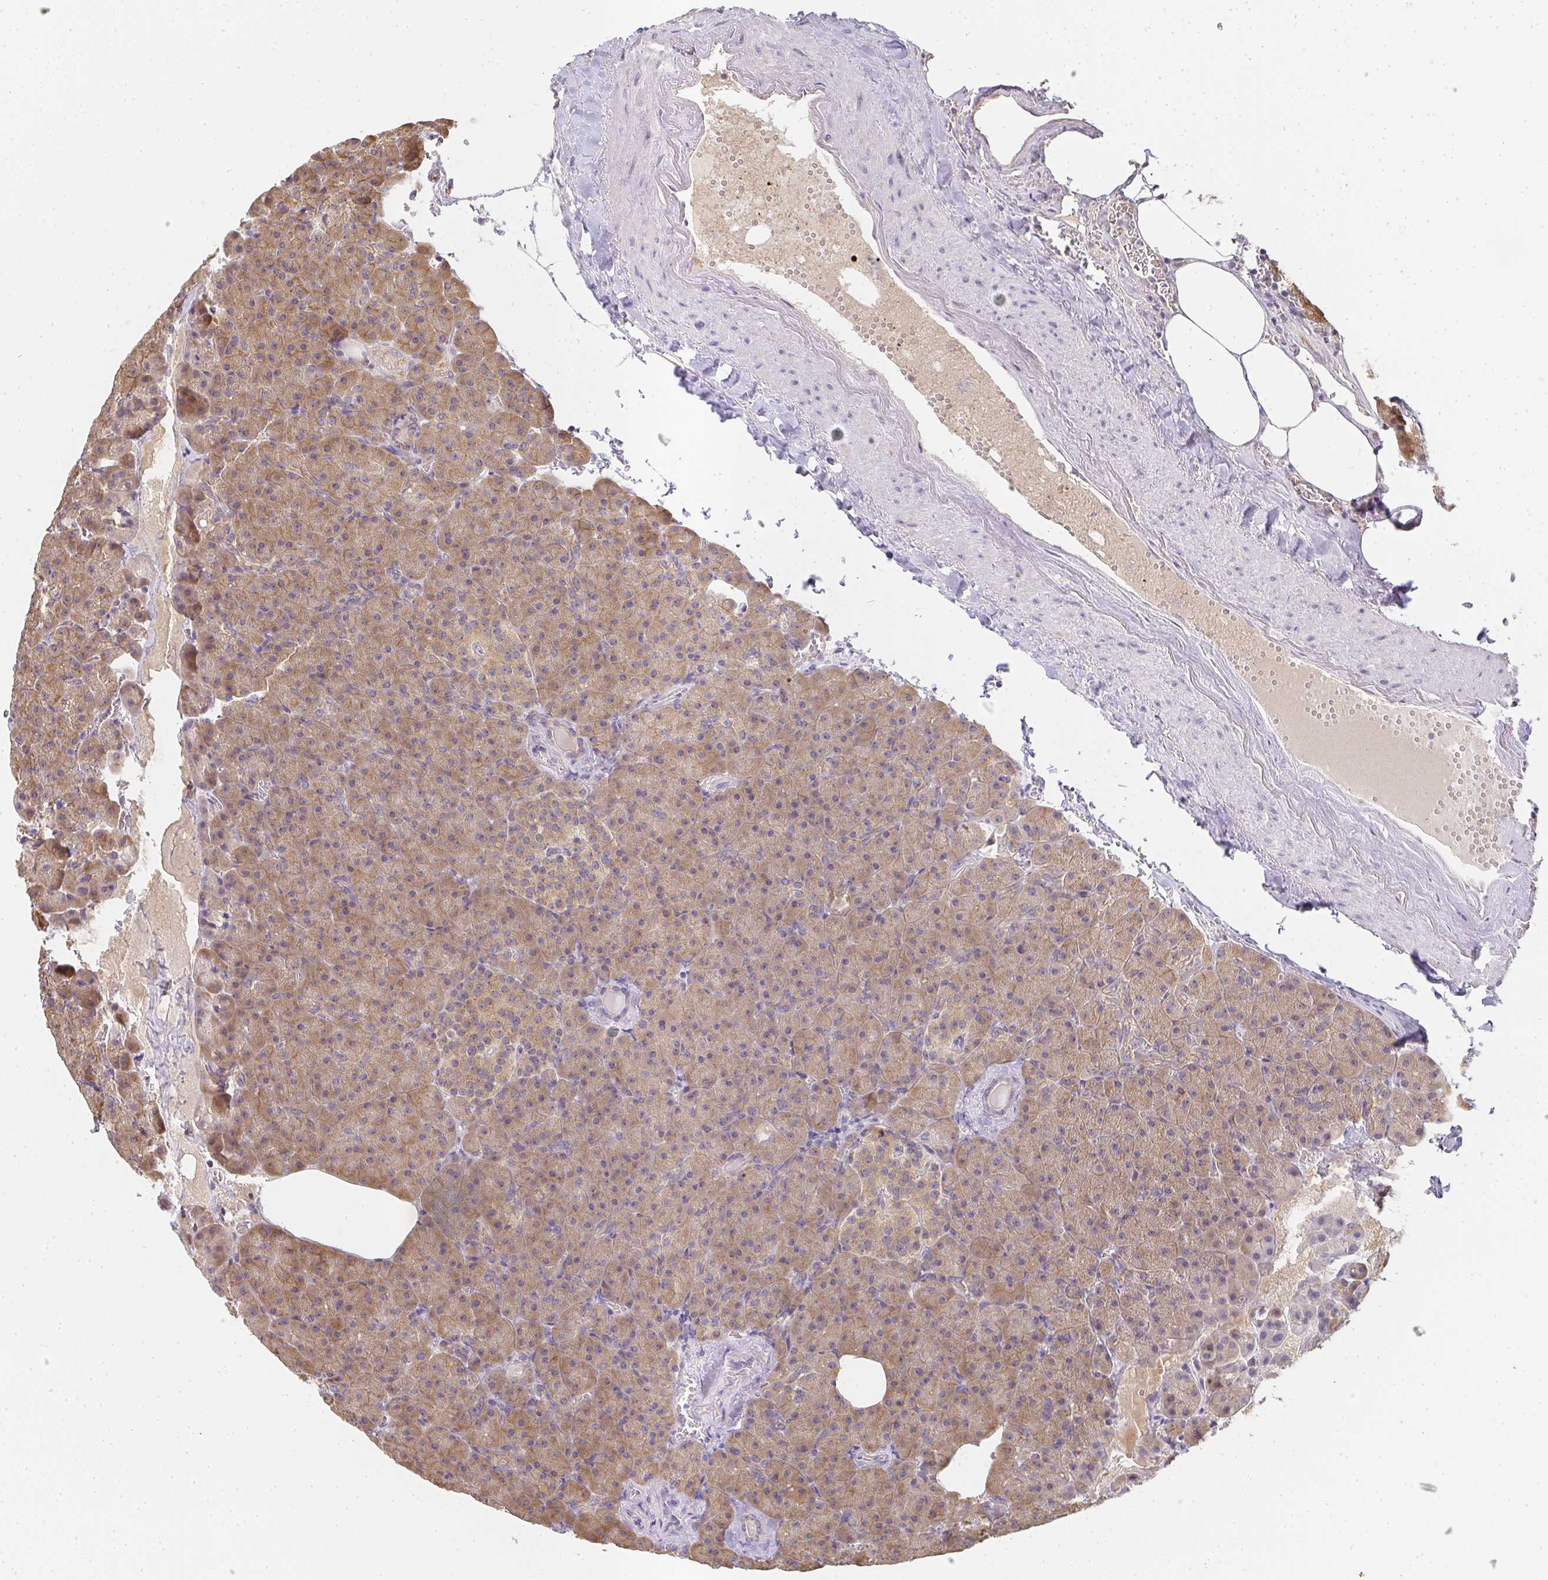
{"staining": {"intensity": "moderate", "quantity": ">75%", "location": "cytoplasmic/membranous"}, "tissue": "pancreas", "cell_type": "Exocrine glandular cells", "image_type": "normal", "snomed": [{"axis": "morphology", "description": "Normal tissue, NOS"}, {"axis": "topography", "description": "Pancreas"}], "caption": "A brown stain shows moderate cytoplasmic/membranous positivity of a protein in exocrine glandular cells of unremarkable human pancreas. (IHC, brightfield microscopy, high magnification).", "gene": "SLC35B3", "patient": {"sex": "female", "age": 74}}